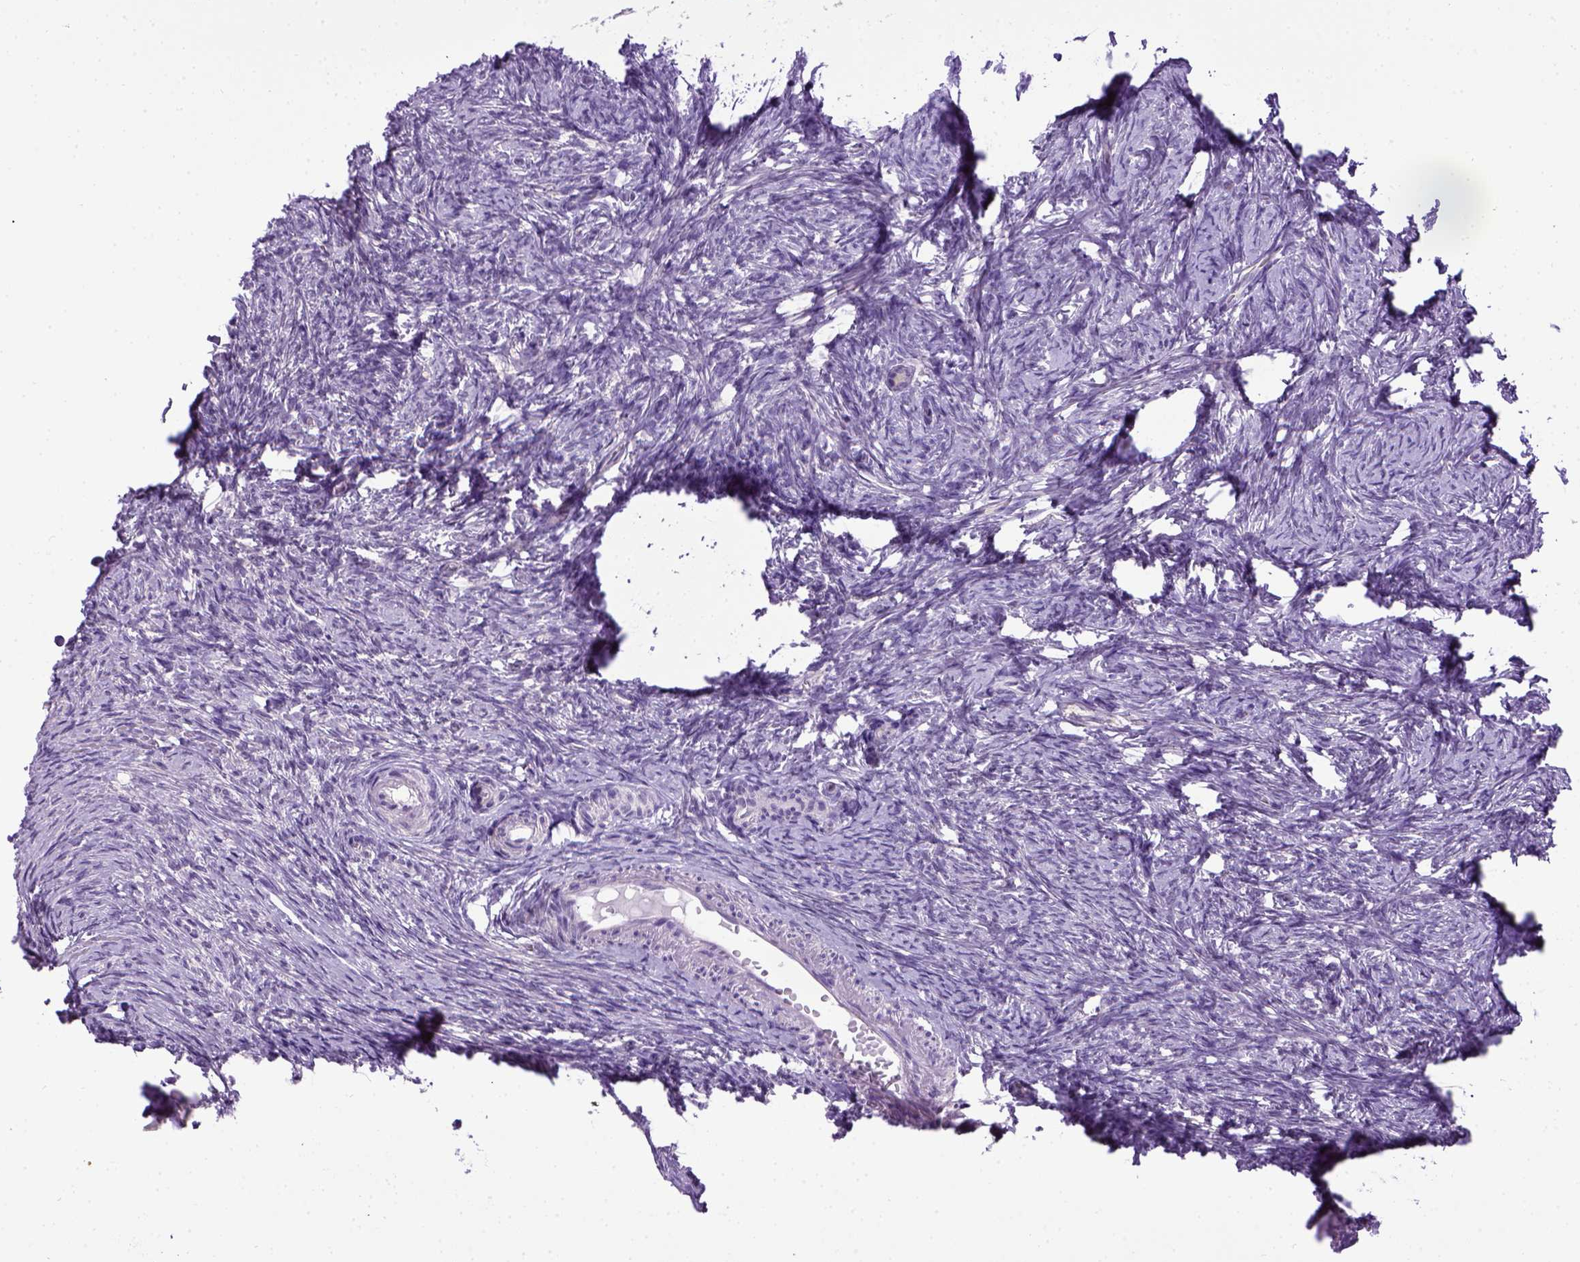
{"staining": {"intensity": "negative", "quantity": "none", "location": "none"}, "tissue": "ovary", "cell_type": "Follicle cells", "image_type": "normal", "snomed": [{"axis": "morphology", "description": "Normal tissue, NOS"}, {"axis": "topography", "description": "Ovary"}], "caption": "The histopathology image displays no staining of follicle cells in benign ovary.", "gene": "CDH1", "patient": {"sex": "female", "age": 39}}